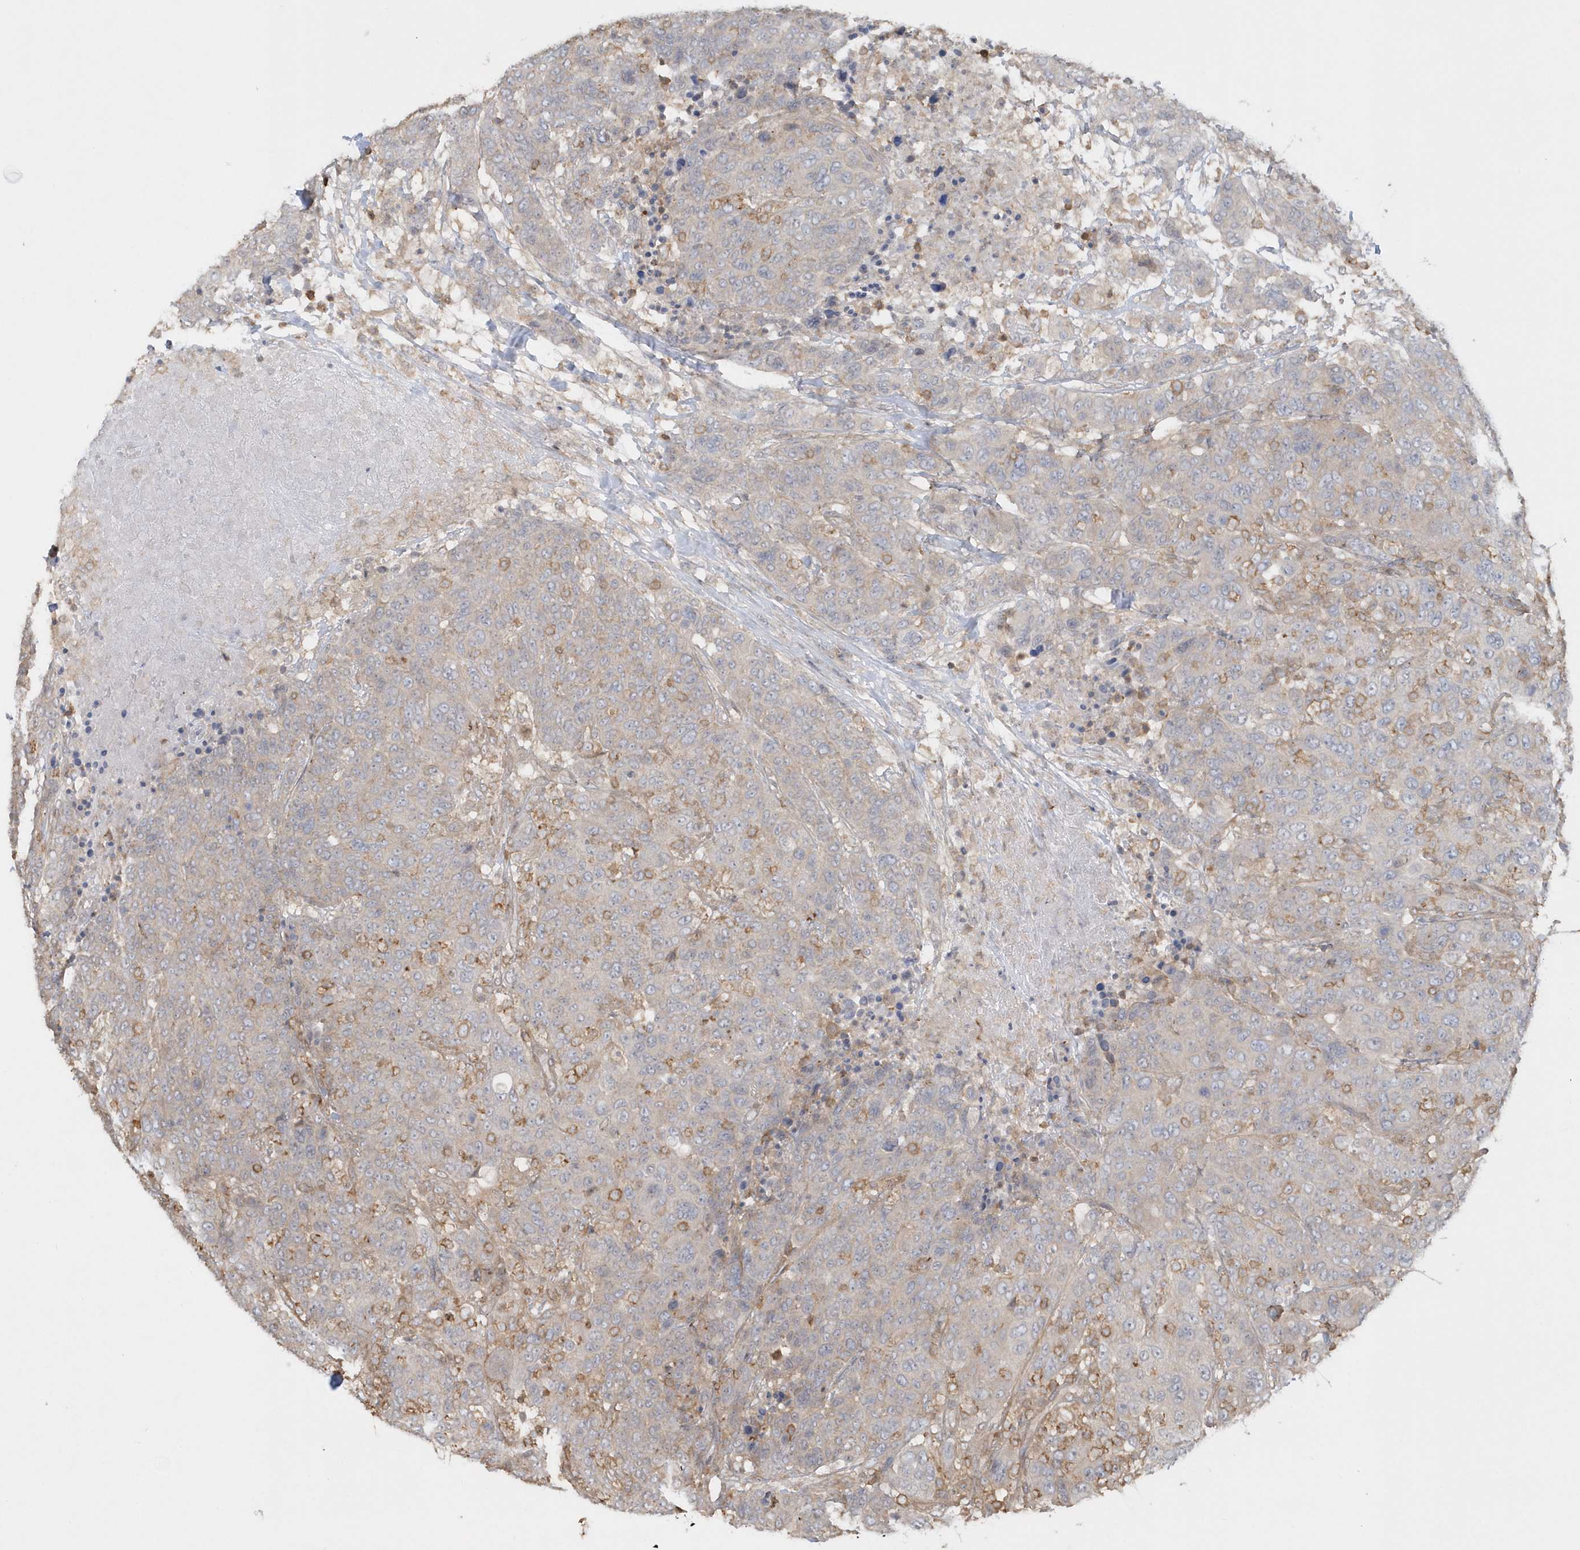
{"staining": {"intensity": "weak", "quantity": "<25%", "location": "cytoplasmic/membranous"}, "tissue": "breast cancer", "cell_type": "Tumor cells", "image_type": "cancer", "snomed": [{"axis": "morphology", "description": "Duct carcinoma"}, {"axis": "topography", "description": "Breast"}], "caption": "A high-resolution histopathology image shows immunohistochemistry (IHC) staining of breast invasive ductal carcinoma, which shows no significant expression in tumor cells.", "gene": "BSN", "patient": {"sex": "female", "age": 37}}